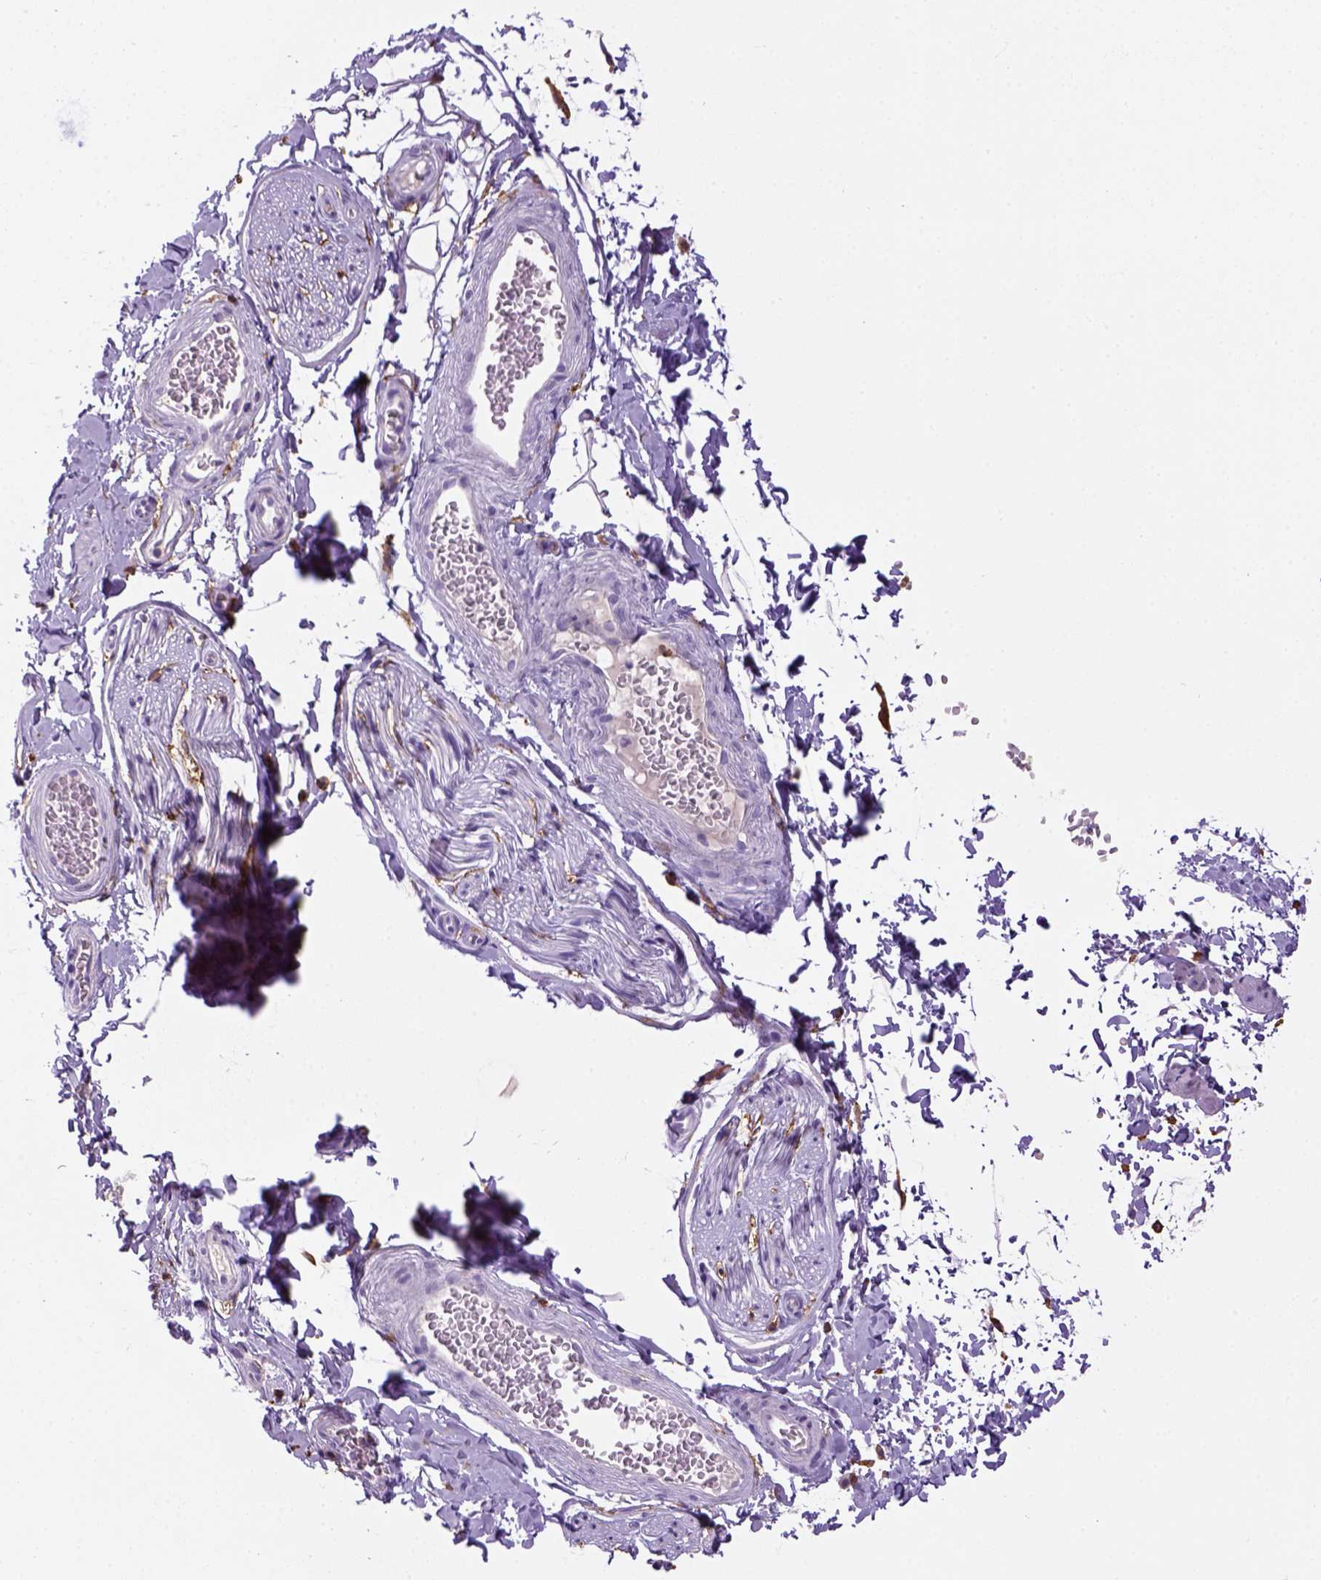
{"staining": {"intensity": "negative", "quantity": "none", "location": "none"}, "tissue": "adipose tissue", "cell_type": "Adipocytes", "image_type": "normal", "snomed": [{"axis": "morphology", "description": "Normal tissue, NOS"}, {"axis": "topography", "description": "Smooth muscle"}, {"axis": "topography", "description": "Peripheral nerve tissue"}], "caption": "Human adipose tissue stained for a protein using immunohistochemistry (IHC) reveals no expression in adipocytes.", "gene": "CD14", "patient": {"sex": "male", "age": 22}}